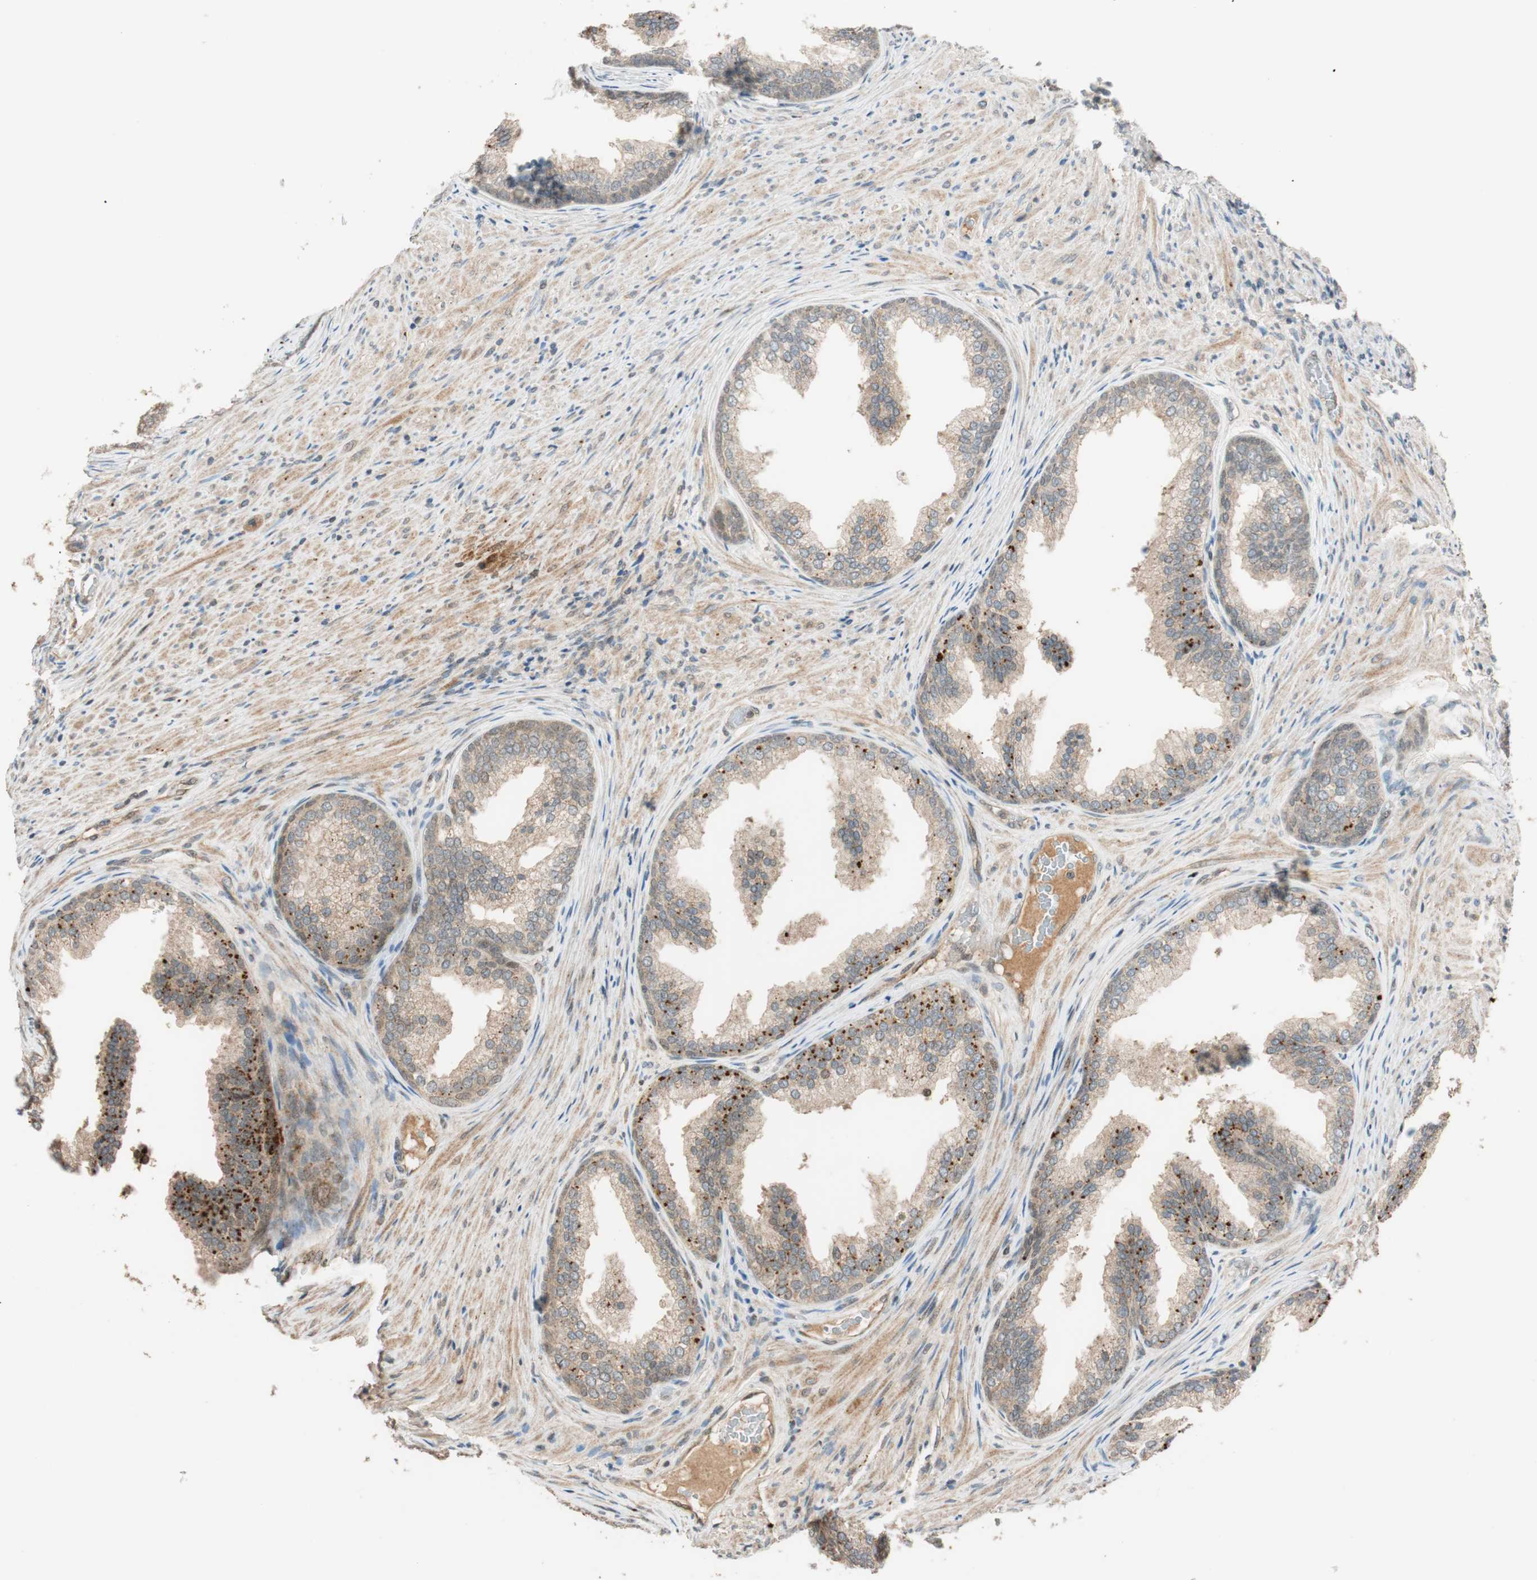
{"staining": {"intensity": "moderate", "quantity": ">75%", "location": "cytoplasmic/membranous"}, "tissue": "prostate", "cell_type": "Glandular cells", "image_type": "normal", "snomed": [{"axis": "morphology", "description": "Normal tissue, NOS"}, {"axis": "topography", "description": "Prostate"}], "caption": "Prostate was stained to show a protein in brown. There is medium levels of moderate cytoplasmic/membranous staining in about >75% of glandular cells. Nuclei are stained in blue.", "gene": "GLB1", "patient": {"sex": "male", "age": 76}}